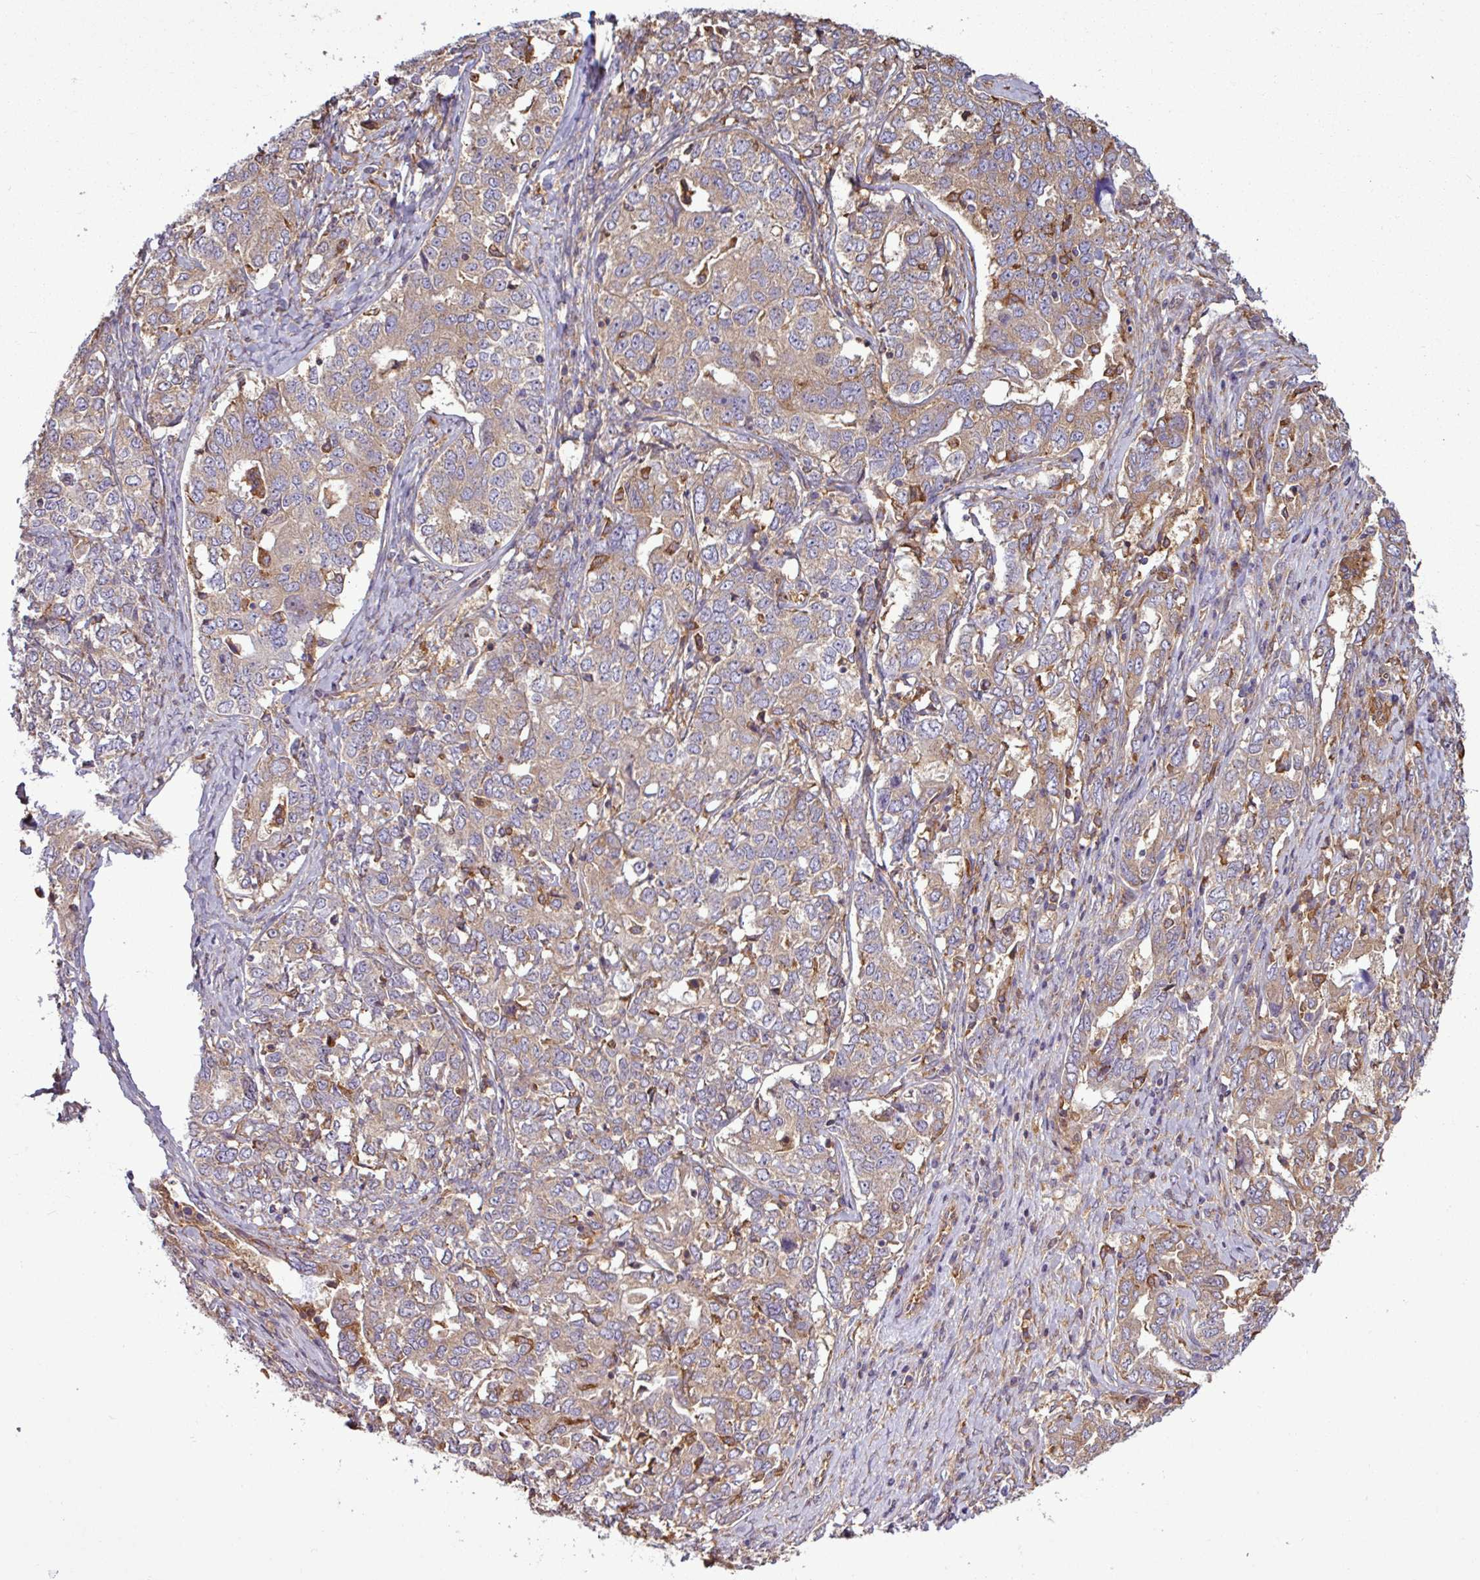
{"staining": {"intensity": "weak", "quantity": "25%-75%", "location": "cytoplasmic/membranous"}, "tissue": "ovarian cancer", "cell_type": "Tumor cells", "image_type": "cancer", "snomed": [{"axis": "morphology", "description": "Carcinoma, endometroid"}, {"axis": "topography", "description": "Ovary"}], "caption": "Brown immunohistochemical staining in ovarian cancer shows weak cytoplasmic/membranous staining in approximately 25%-75% of tumor cells. The protein is stained brown, and the nuclei are stained in blue (DAB IHC with brightfield microscopy, high magnification).", "gene": "PACSIN2", "patient": {"sex": "female", "age": 62}}